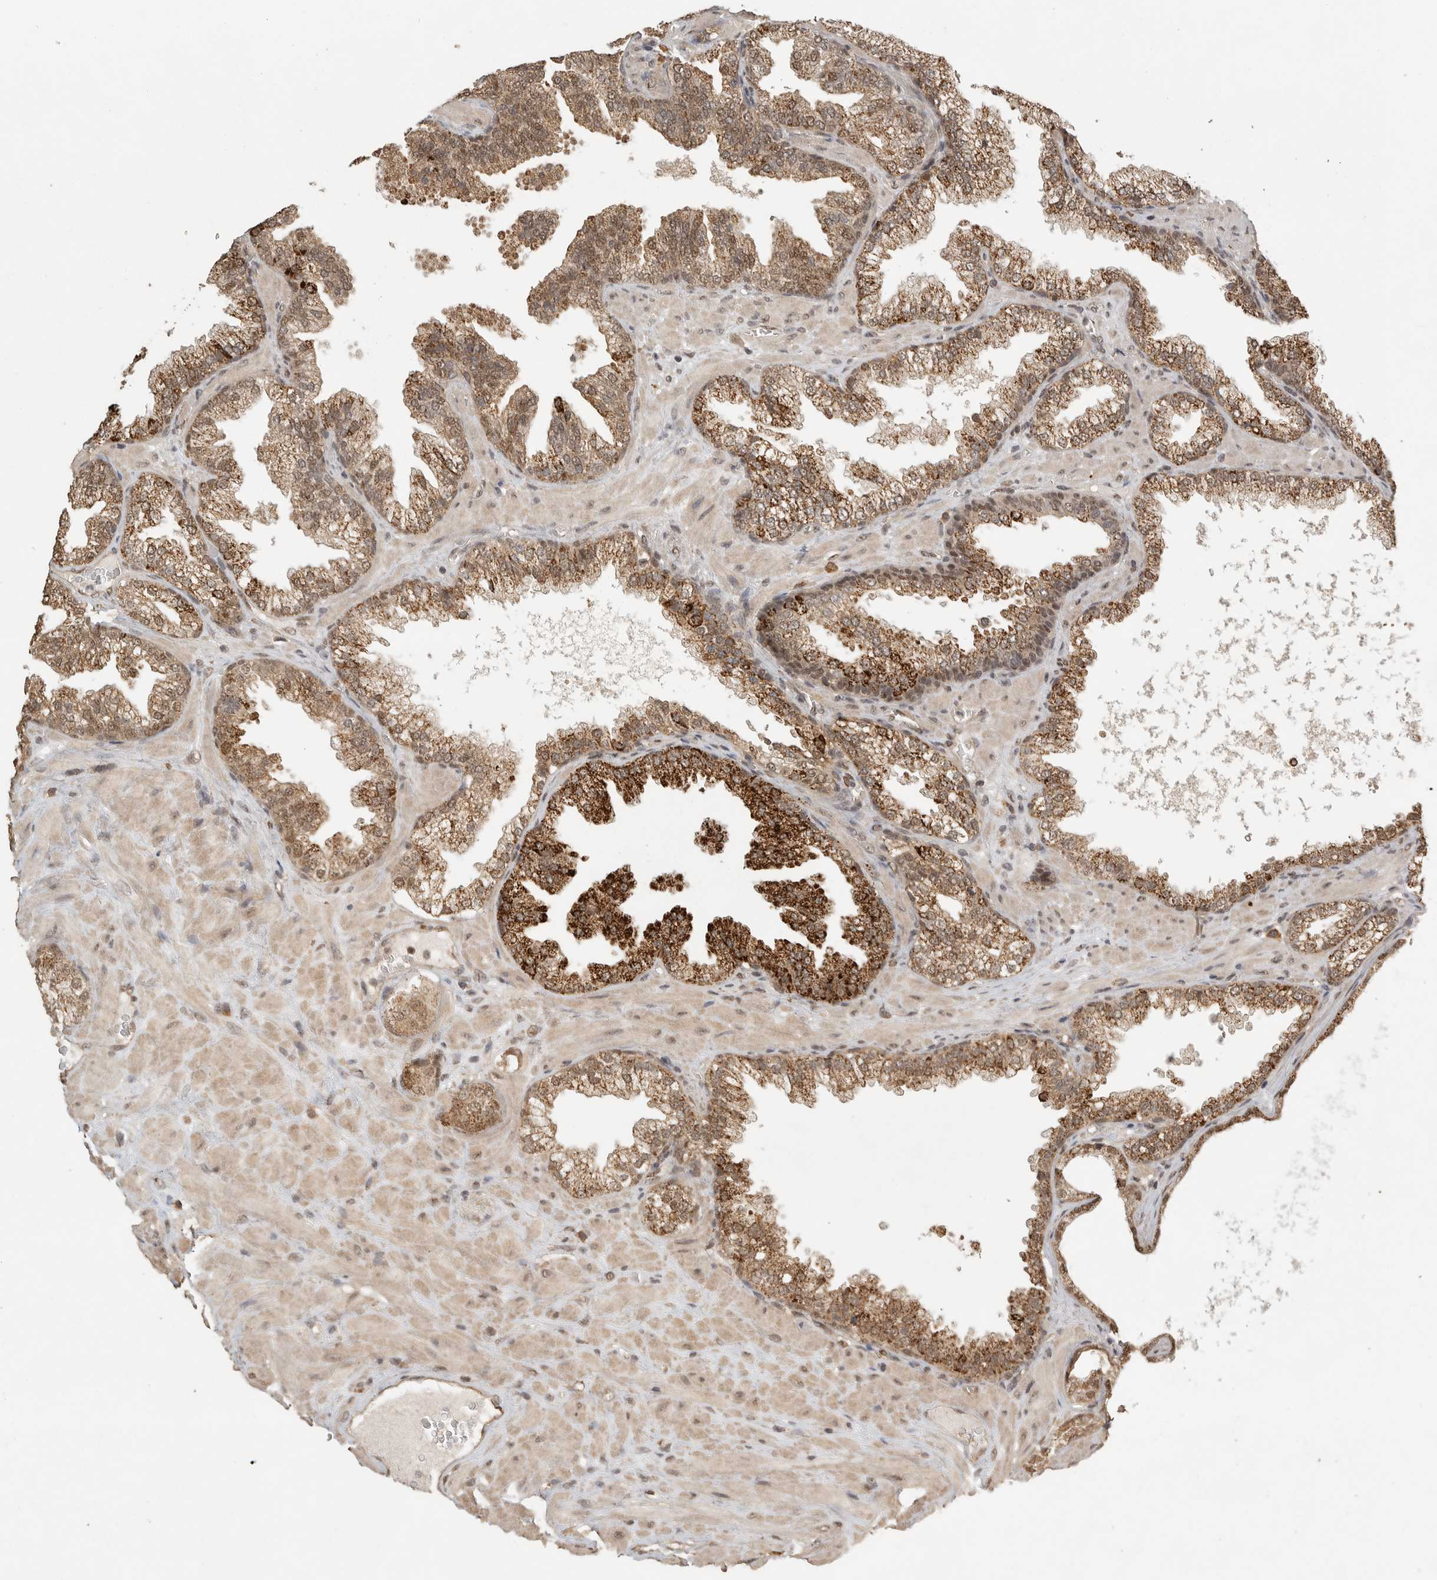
{"staining": {"intensity": "strong", "quantity": "25%-75%", "location": "cytoplasmic/membranous,nuclear"}, "tissue": "prostate cancer", "cell_type": "Tumor cells", "image_type": "cancer", "snomed": [{"axis": "morphology", "description": "Adenocarcinoma, Low grade"}, {"axis": "topography", "description": "Prostate"}], "caption": "Immunohistochemical staining of adenocarcinoma (low-grade) (prostate) exhibits strong cytoplasmic/membranous and nuclear protein positivity in approximately 25%-75% of tumor cells. Using DAB (brown) and hematoxylin (blue) stains, captured at high magnification using brightfield microscopy.", "gene": "DFFA", "patient": {"sex": "male", "age": 62}}